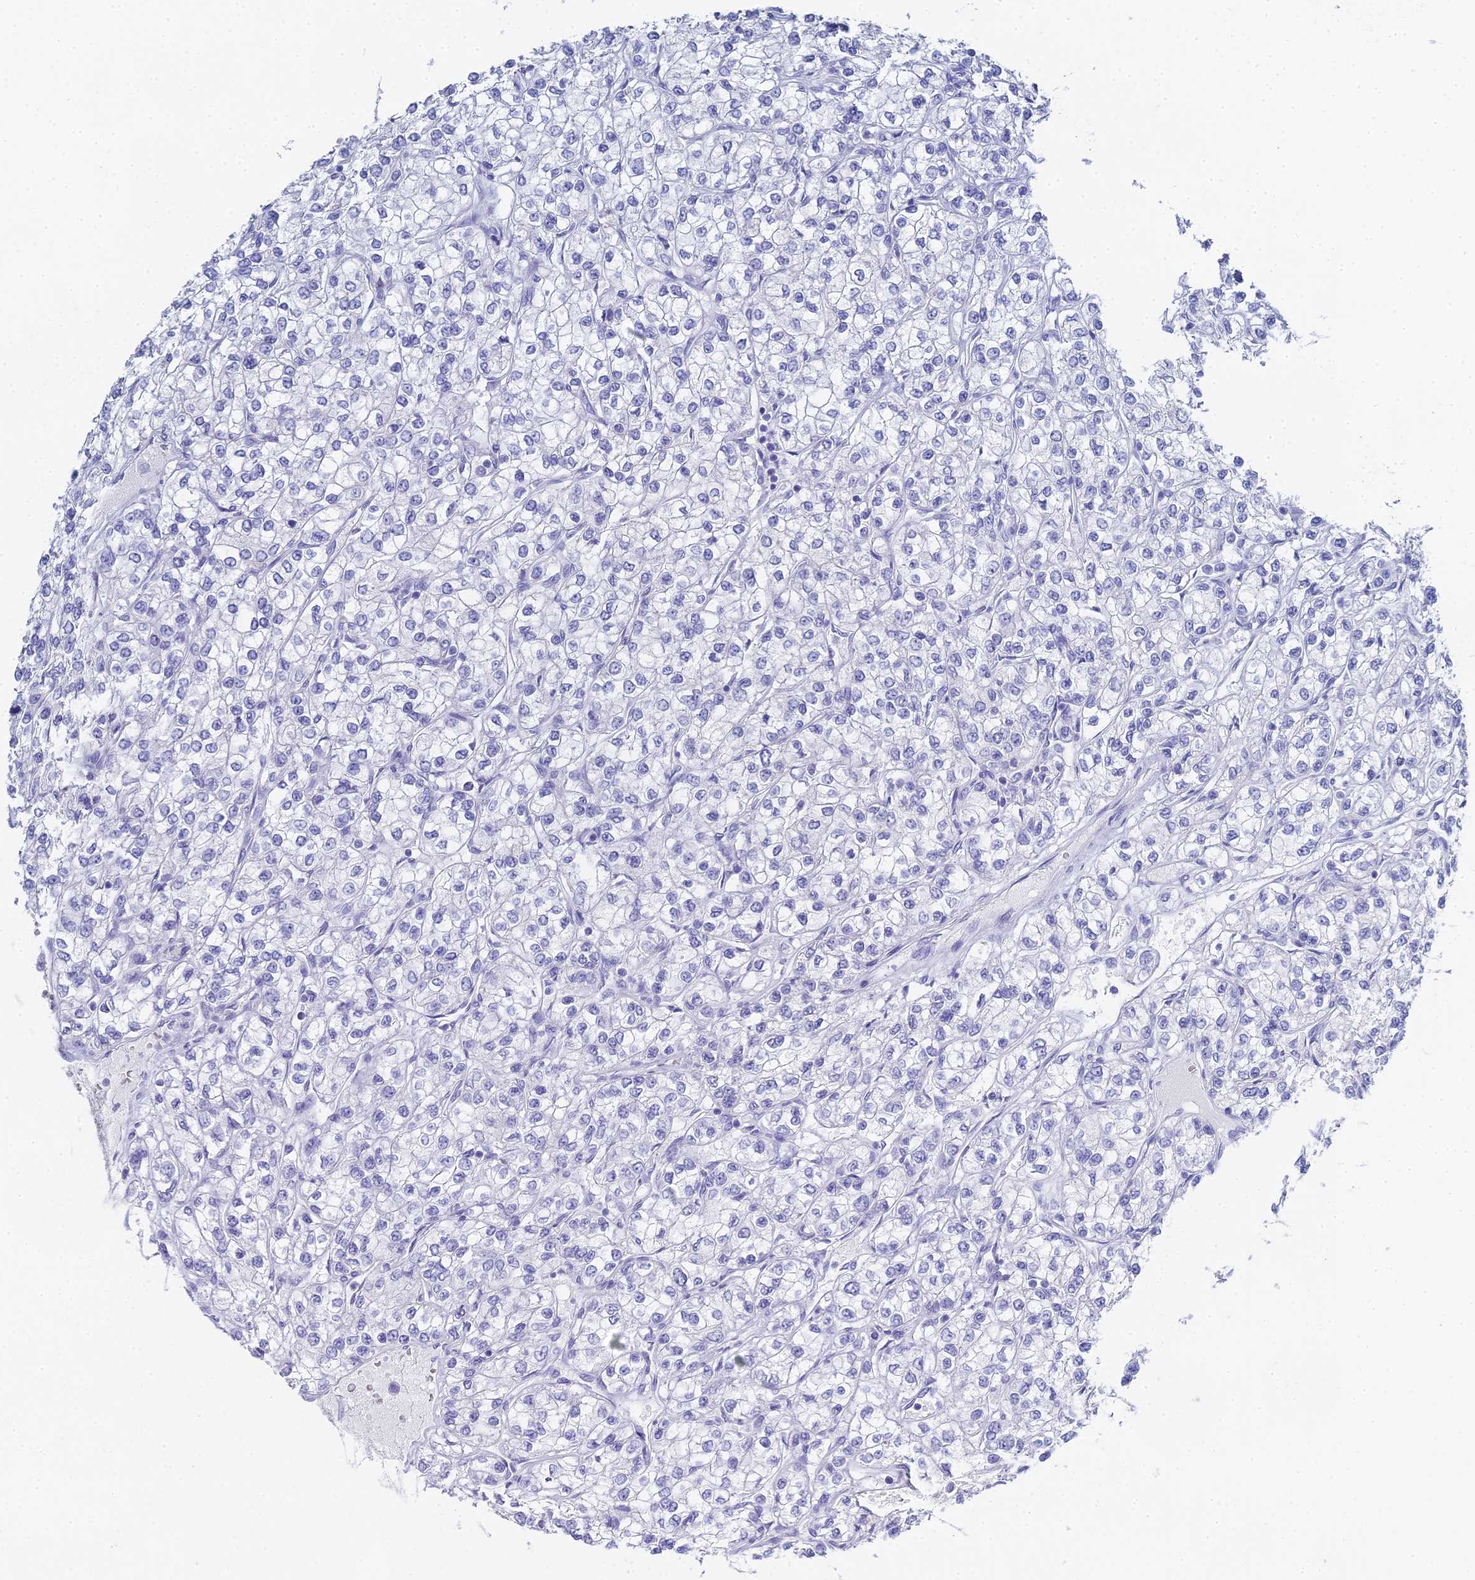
{"staining": {"intensity": "negative", "quantity": "none", "location": "none"}, "tissue": "renal cancer", "cell_type": "Tumor cells", "image_type": "cancer", "snomed": [{"axis": "morphology", "description": "Adenocarcinoma, NOS"}, {"axis": "topography", "description": "Kidney"}], "caption": "DAB immunohistochemical staining of renal cancer (adenocarcinoma) shows no significant staining in tumor cells.", "gene": "ALPP", "patient": {"sex": "male", "age": 80}}